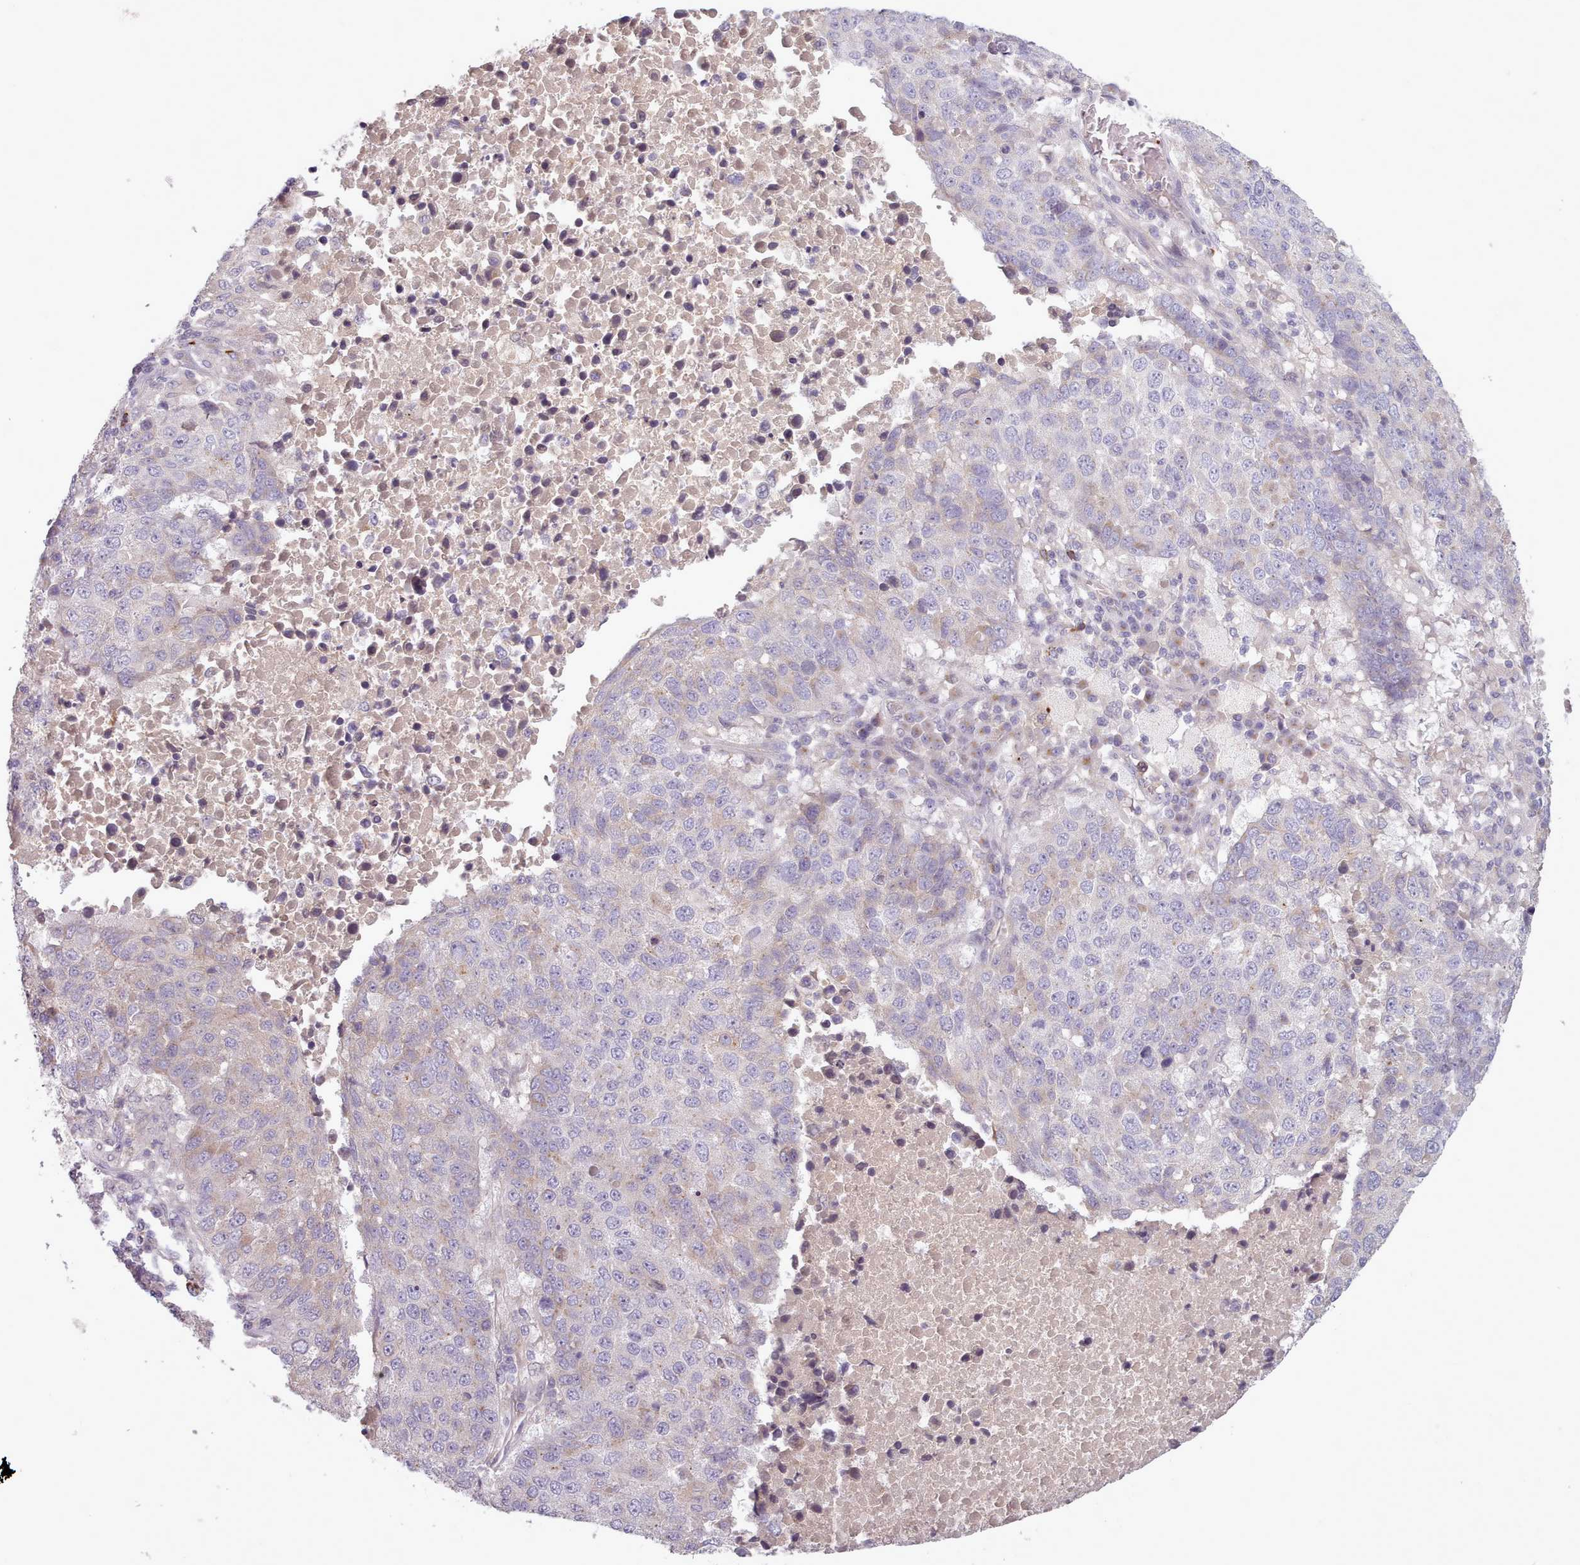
{"staining": {"intensity": "negative", "quantity": "none", "location": "none"}, "tissue": "lung cancer", "cell_type": "Tumor cells", "image_type": "cancer", "snomed": [{"axis": "morphology", "description": "Squamous cell carcinoma, NOS"}, {"axis": "topography", "description": "Lung"}], "caption": "This is an immunohistochemistry photomicrograph of human lung cancer (squamous cell carcinoma). There is no staining in tumor cells.", "gene": "LAPTM5", "patient": {"sex": "male", "age": 73}}